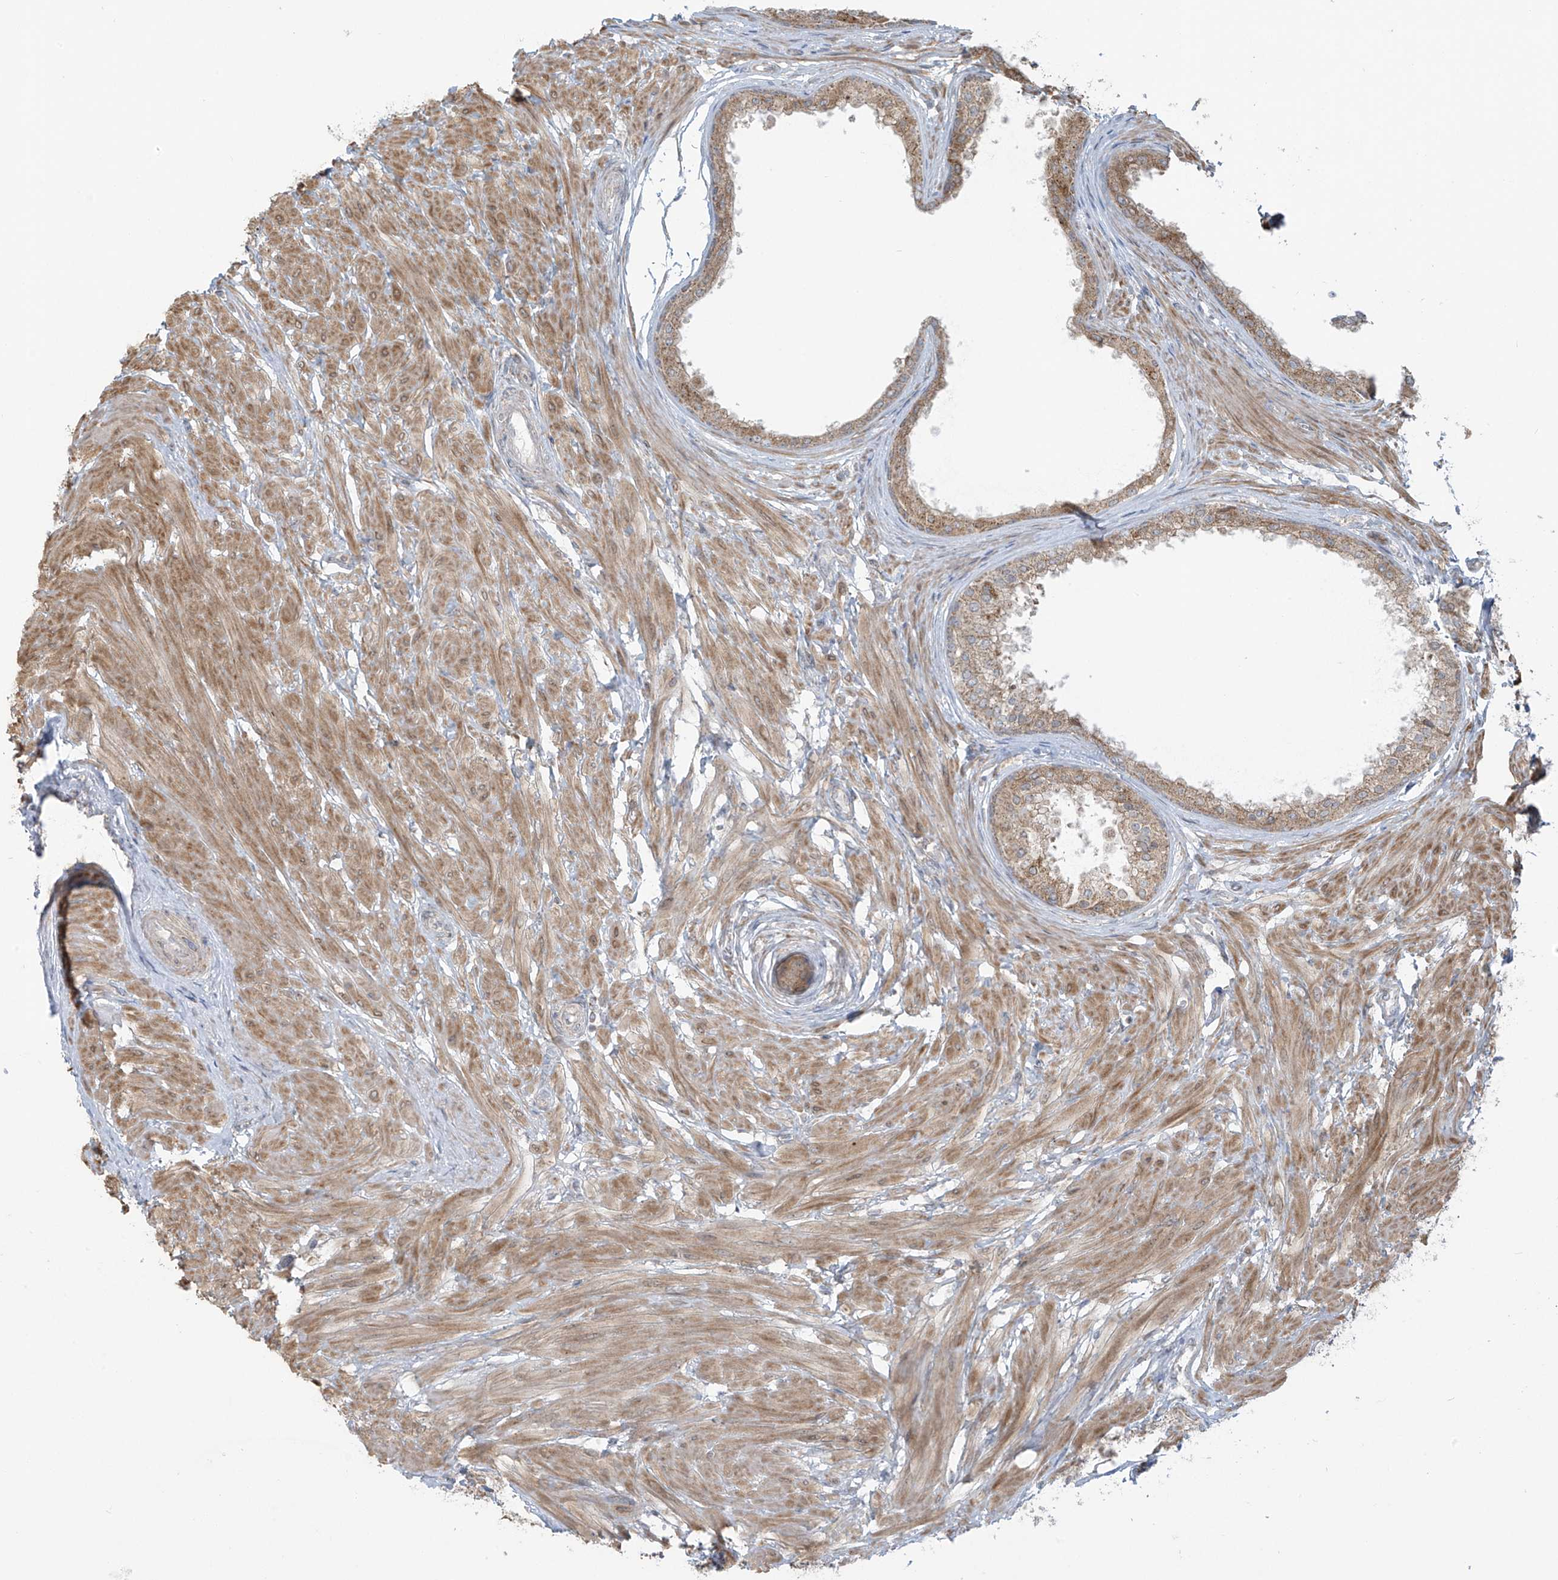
{"staining": {"intensity": "strong", "quantity": "<25%", "location": "cytoplasmic/membranous"}, "tissue": "prostate", "cell_type": "Glandular cells", "image_type": "normal", "snomed": [{"axis": "morphology", "description": "Normal tissue, NOS"}, {"axis": "topography", "description": "Prostate"}], "caption": "This image shows immunohistochemistry staining of unremarkable human prostate, with medium strong cytoplasmic/membranous positivity in approximately <25% of glandular cells.", "gene": "HDDC2", "patient": {"sex": "male", "age": 48}}